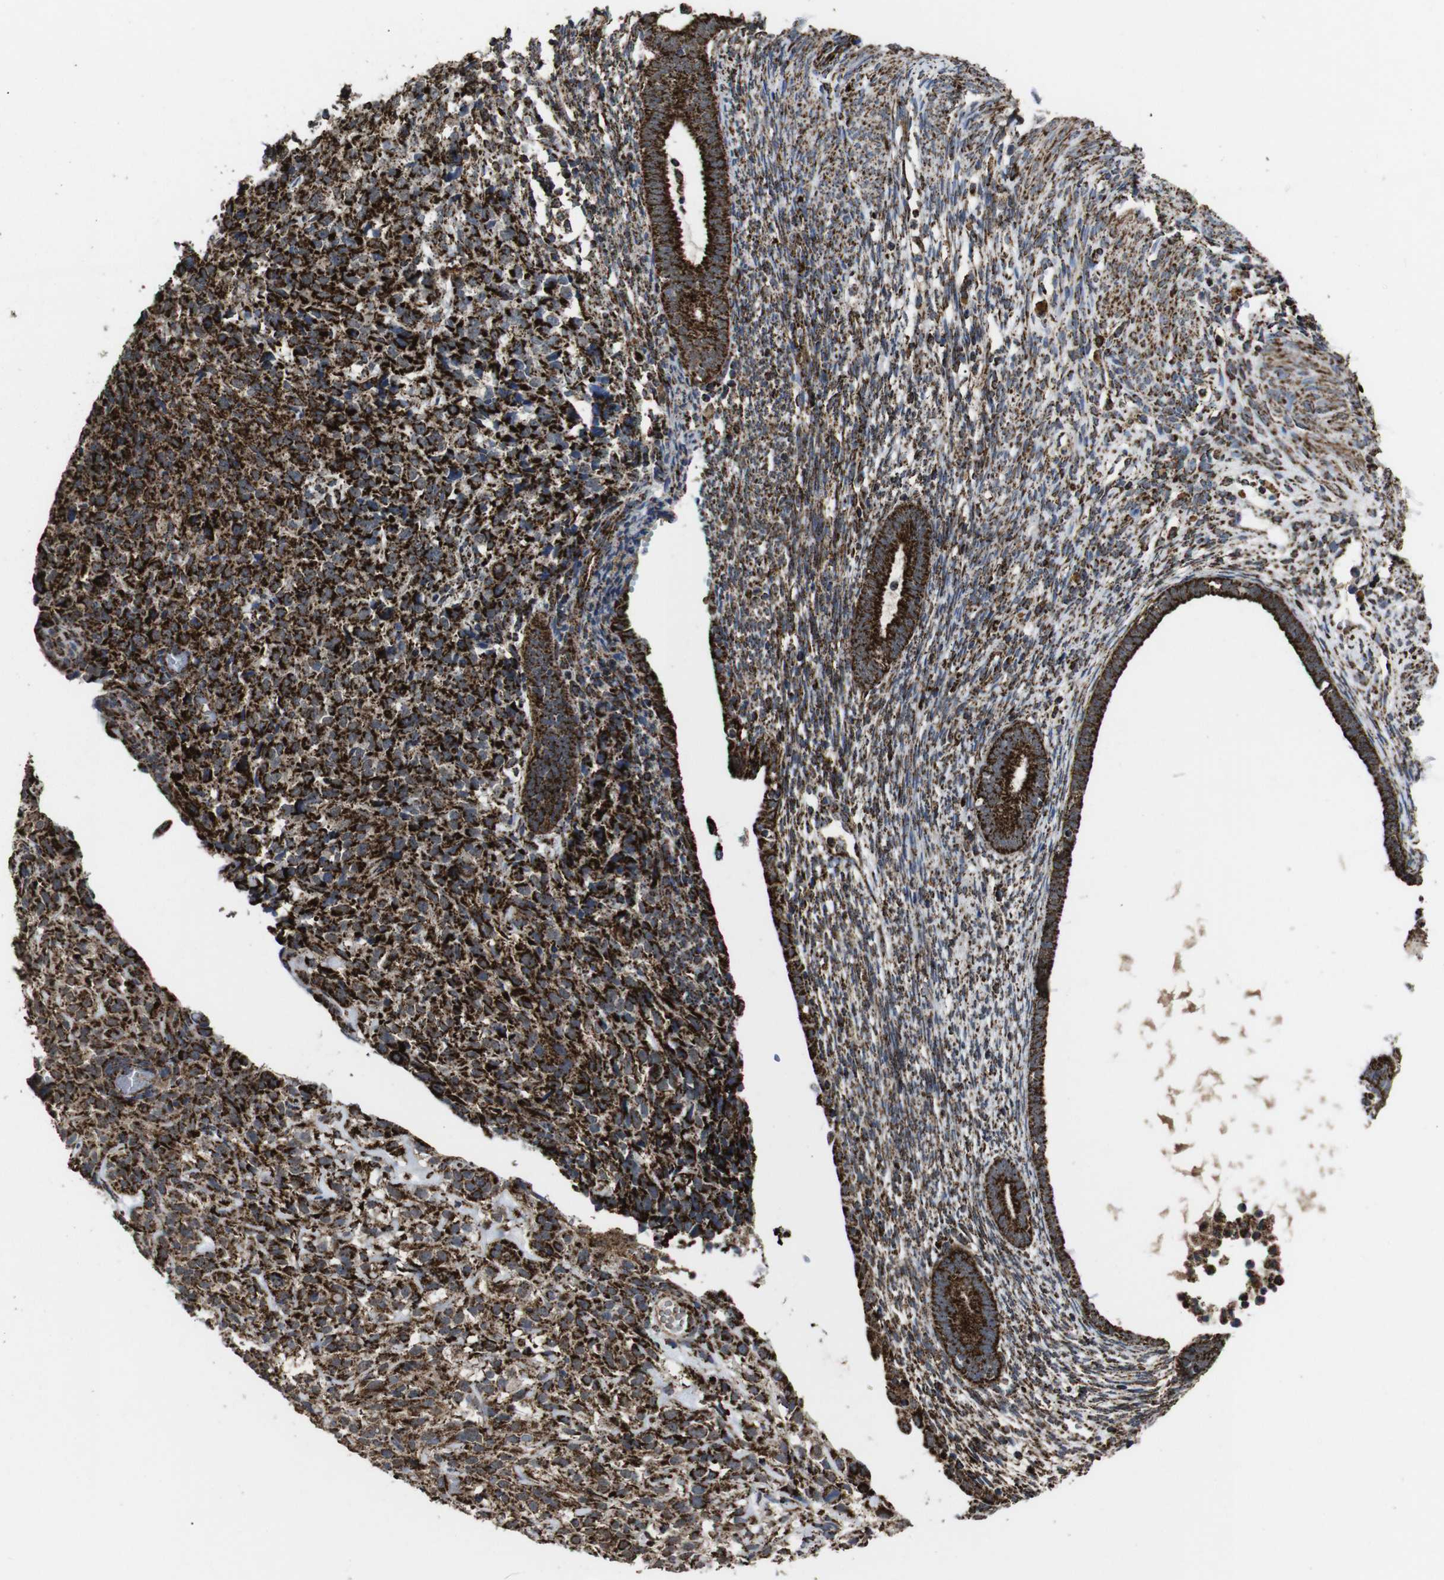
{"staining": {"intensity": "strong", "quantity": ">75%", "location": "cytoplasmic/membranous"}, "tissue": "endometrium", "cell_type": "Cells in endometrial stroma", "image_type": "normal", "snomed": [{"axis": "morphology", "description": "Normal tissue, NOS"}, {"axis": "morphology", "description": "Adenocarcinoma, NOS"}, {"axis": "topography", "description": "Endometrium"}, {"axis": "topography", "description": "Ovary"}], "caption": "Immunohistochemistry staining of unremarkable endometrium, which exhibits high levels of strong cytoplasmic/membranous expression in approximately >75% of cells in endometrial stroma indicating strong cytoplasmic/membranous protein expression. The staining was performed using DAB (brown) for protein detection and nuclei were counterstained in hematoxylin (blue).", "gene": "ATP5F1A", "patient": {"sex": "female", "age": 68}}